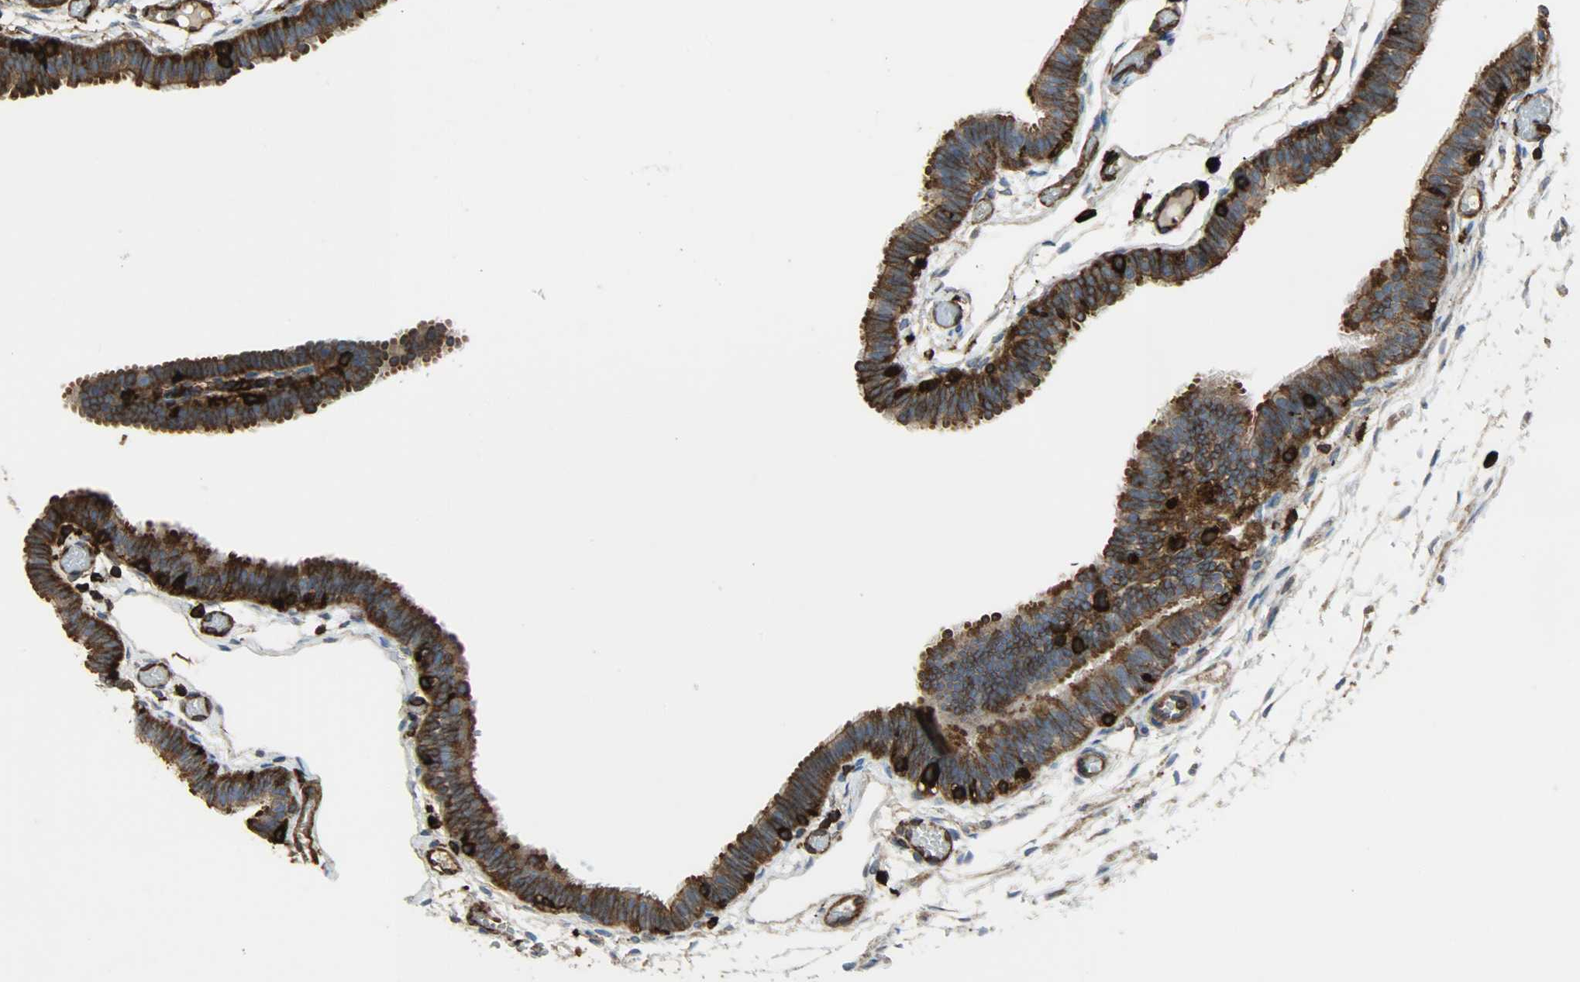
{"staining": {"intensity": "strong", "quantity": ">75%", "location": "cytoplasmic/membranous"}, "tissue": "fallopian tube", "cell_type": "Glandular cells", "image_type": "normal", "snomed": [{"axis": "morphology", "description": "Normal tissue, NOS"}, {"axis": "topography", "description": "Fallopian tube"}], "caption": "This histopathology image exhibits IHC staining of benign human fallopian tube, with high strong cytoplasmic/membranous expression in about >75% of glandular cells.", "gene": "VASP", "patient": {"sex": "female", "age": 29}}